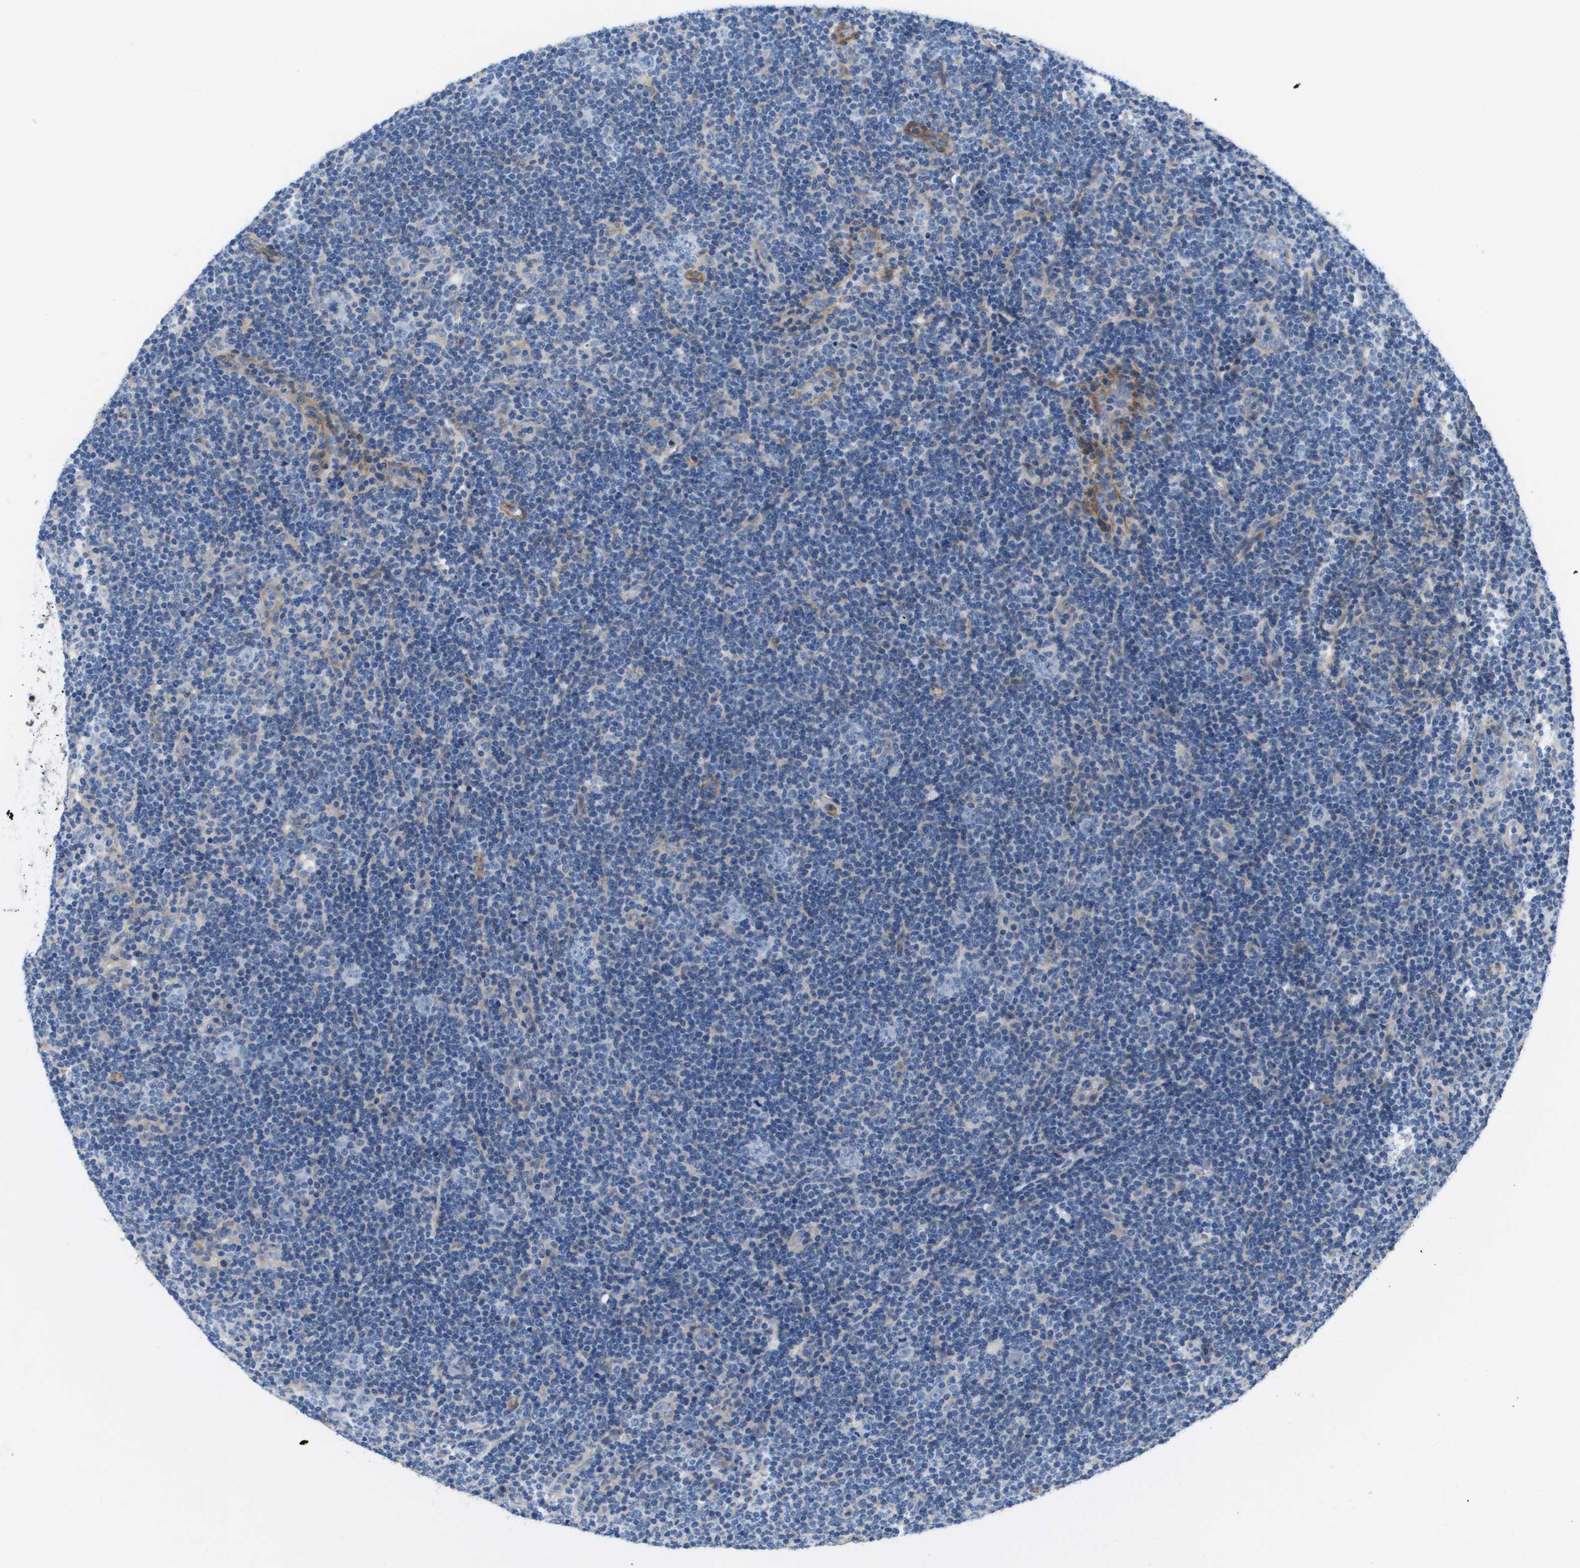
{"staining": {"intensity": "negative", "quantity": "none", "location": "none"}, "tissue": "lymphoma", "cell_type": "Tumor cells", "image_type": "cancer", "snomed": [{"axis": "morphology", "description": "Hodgkin's disease, NOS"}, {"axis": "topography", "description": "Lymph node"}], "caption": "Micrograph shows no protein positivity in tumor cells of lymphoma tissue.", "gene": "LPP", "patient": {"sex": "female", "age": 57}}